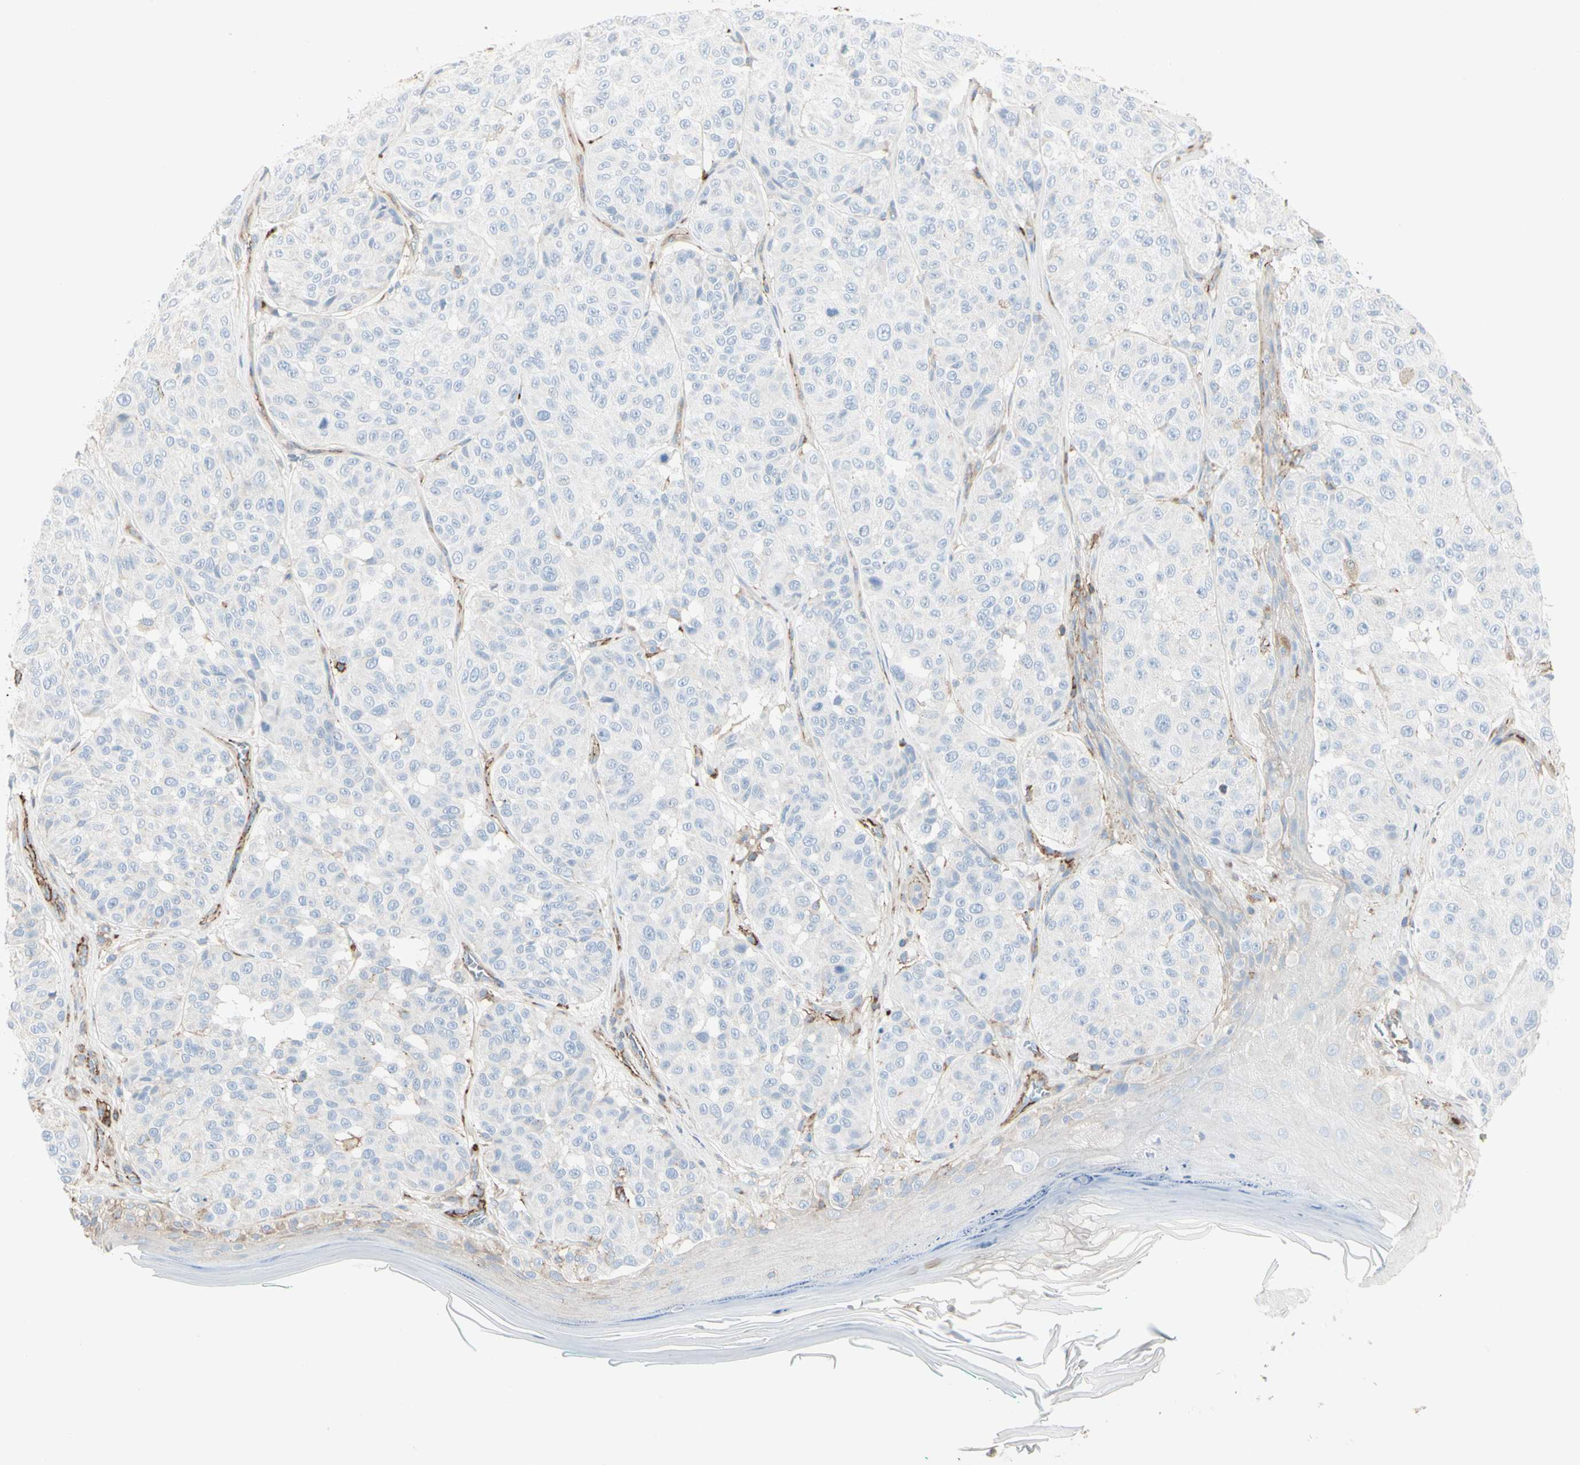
{"staining": {"intensity": "negative", "quantity": "none", "location": "none"}, "tissue": "melanoma", "cell_type": "Tumor cells", "image_type": "cancer", "snomed": [{"axis": "morphology", "description": "Malignant melanoma, NOS"}, {"axis": "topography", "description": "Skin"}], "caption": "Immunohistochemistry of malignant melanoma reveals no positivity in tumor cells.", "gene": "CLEC2B", "patient": {"sex": "female", "age": 46}}